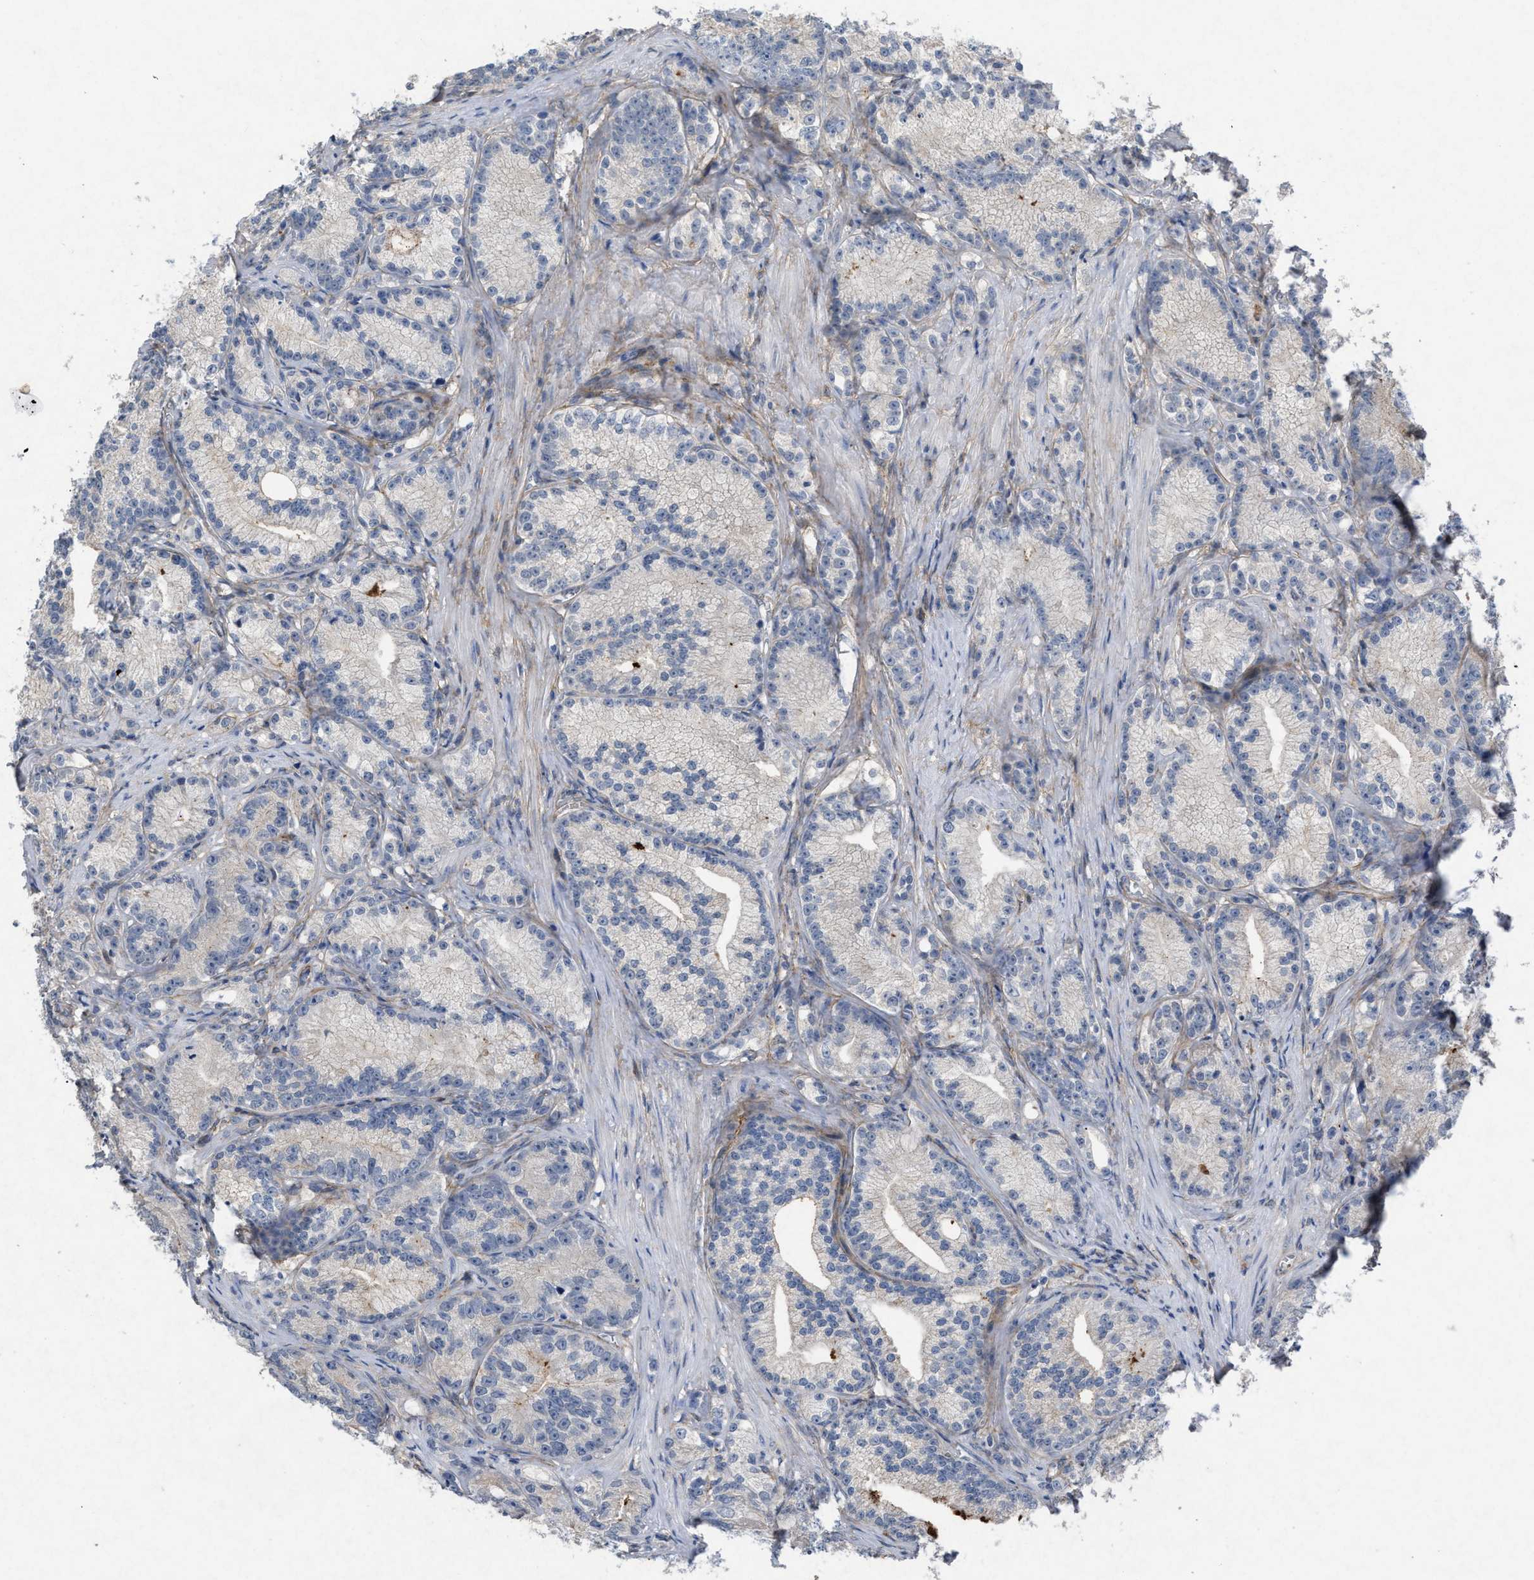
{"staining": {"intensity": "negative", "quantity": "none", "location": "none"}, "tissue": "prostate cancer", "cell_type": "Tumor cells", "image_type": "cancer", "snomed": [{"axis": "morphology", "description": "Adenocarcinoma, Low grade"}, {"axis": "topography", "description": "Prostate"}], "caption": "Immunohistochemical staining of low-grade adenocarcinoma (prostate) exhibits no significant staining in tumor cells.", "gene": "PDGFRA", "patient": {"sex": "male", "age": 89}}